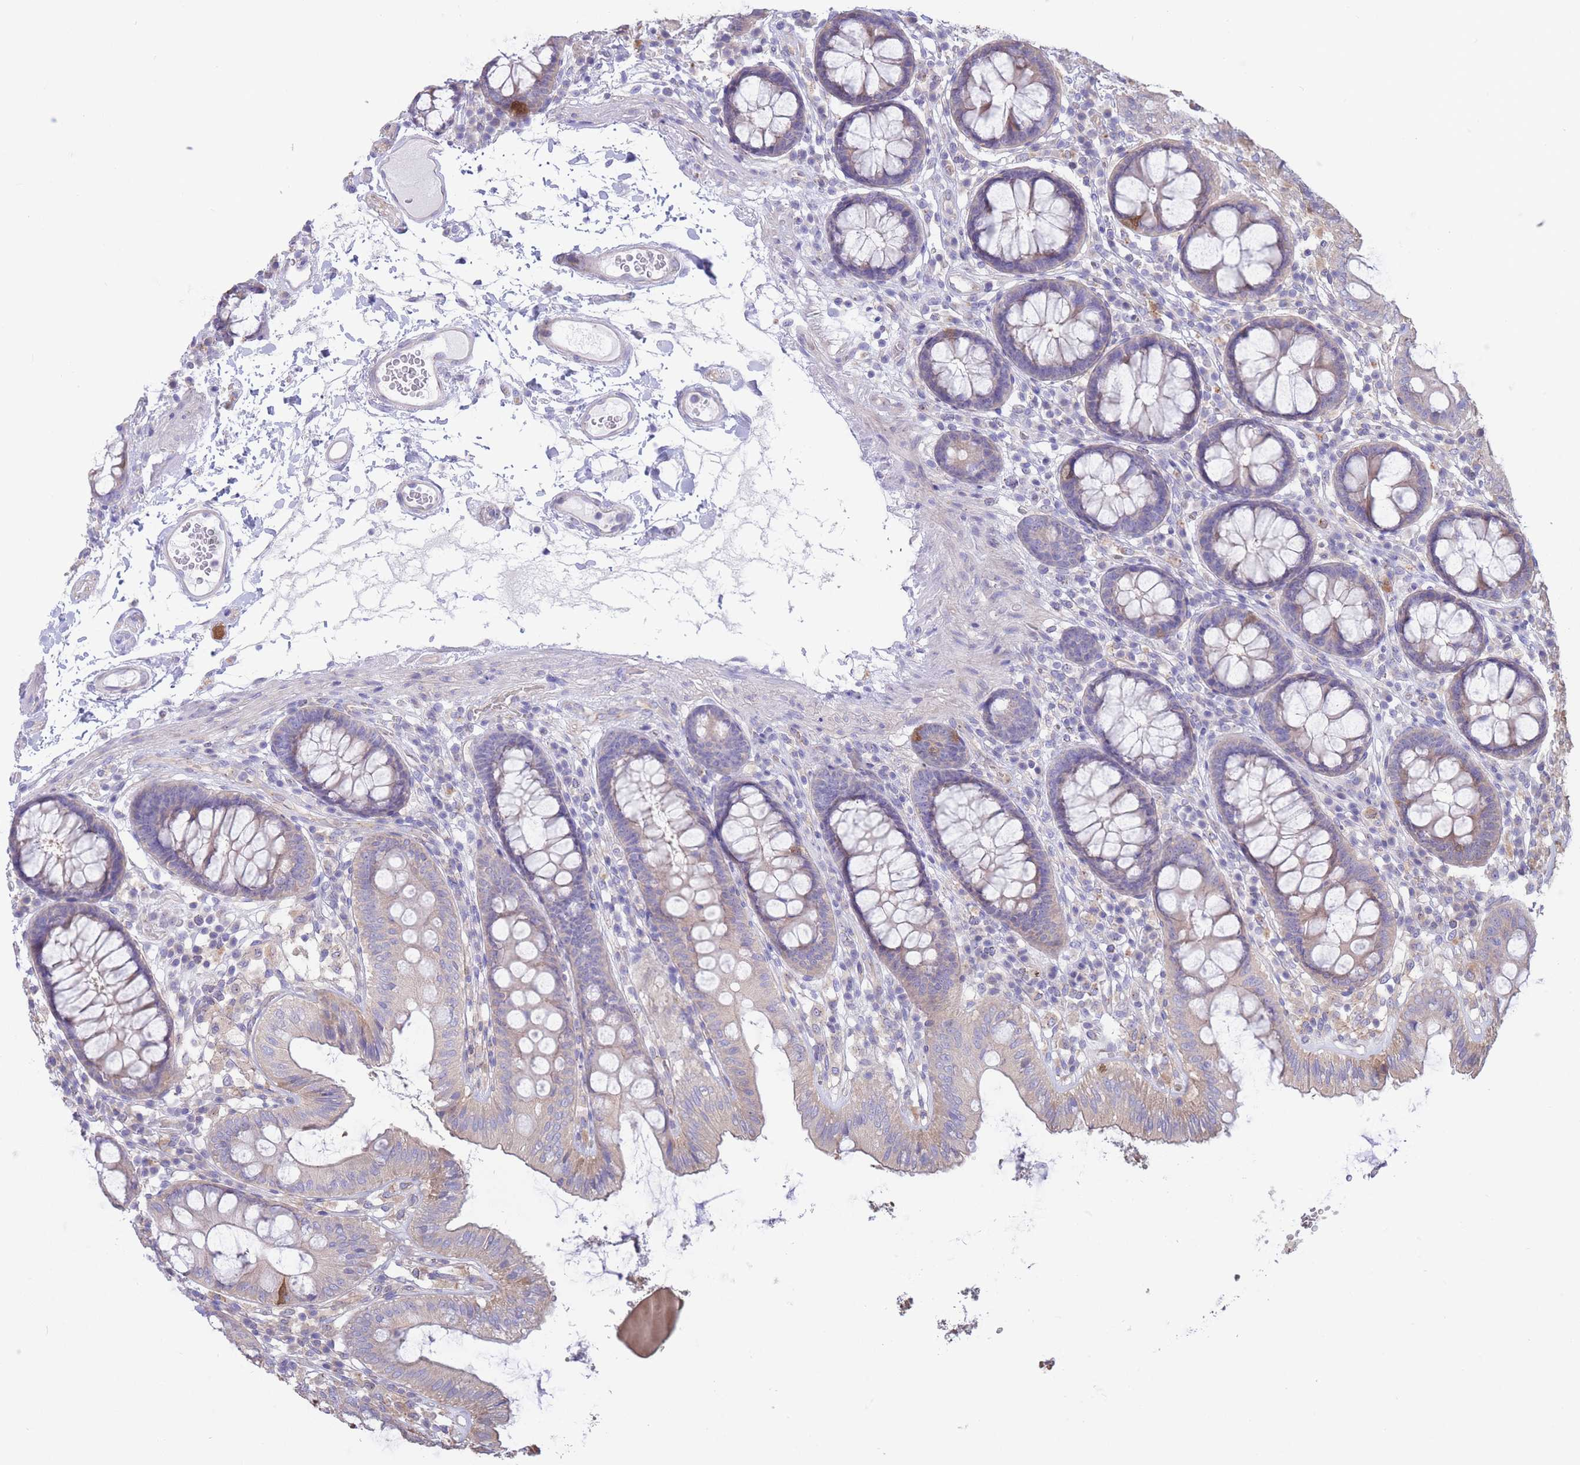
{"staining": {"intensity": "moderate", "quantity": "25%-75%", "location": "cytoplasmic/membranous"}, "tissue": "colon", "cell_type": "Endothelial cells", "image_type": "normal", "snomed": [{"axis": "morphology", "description": "Normal tissue, NOS"}, {"axis": "topography", "description": "Colon"}], "caption": "Endothelial cells exhibit medium levels of moderate cytoplasmic/membranous expression in approximately 25%-75% of cells in unremarkable human colon. (brown staining indicates protein expression, while blue staining denotes nuclei).", "gene": "ALS2CL", "patient": {"sex": "male", "age": 84}}